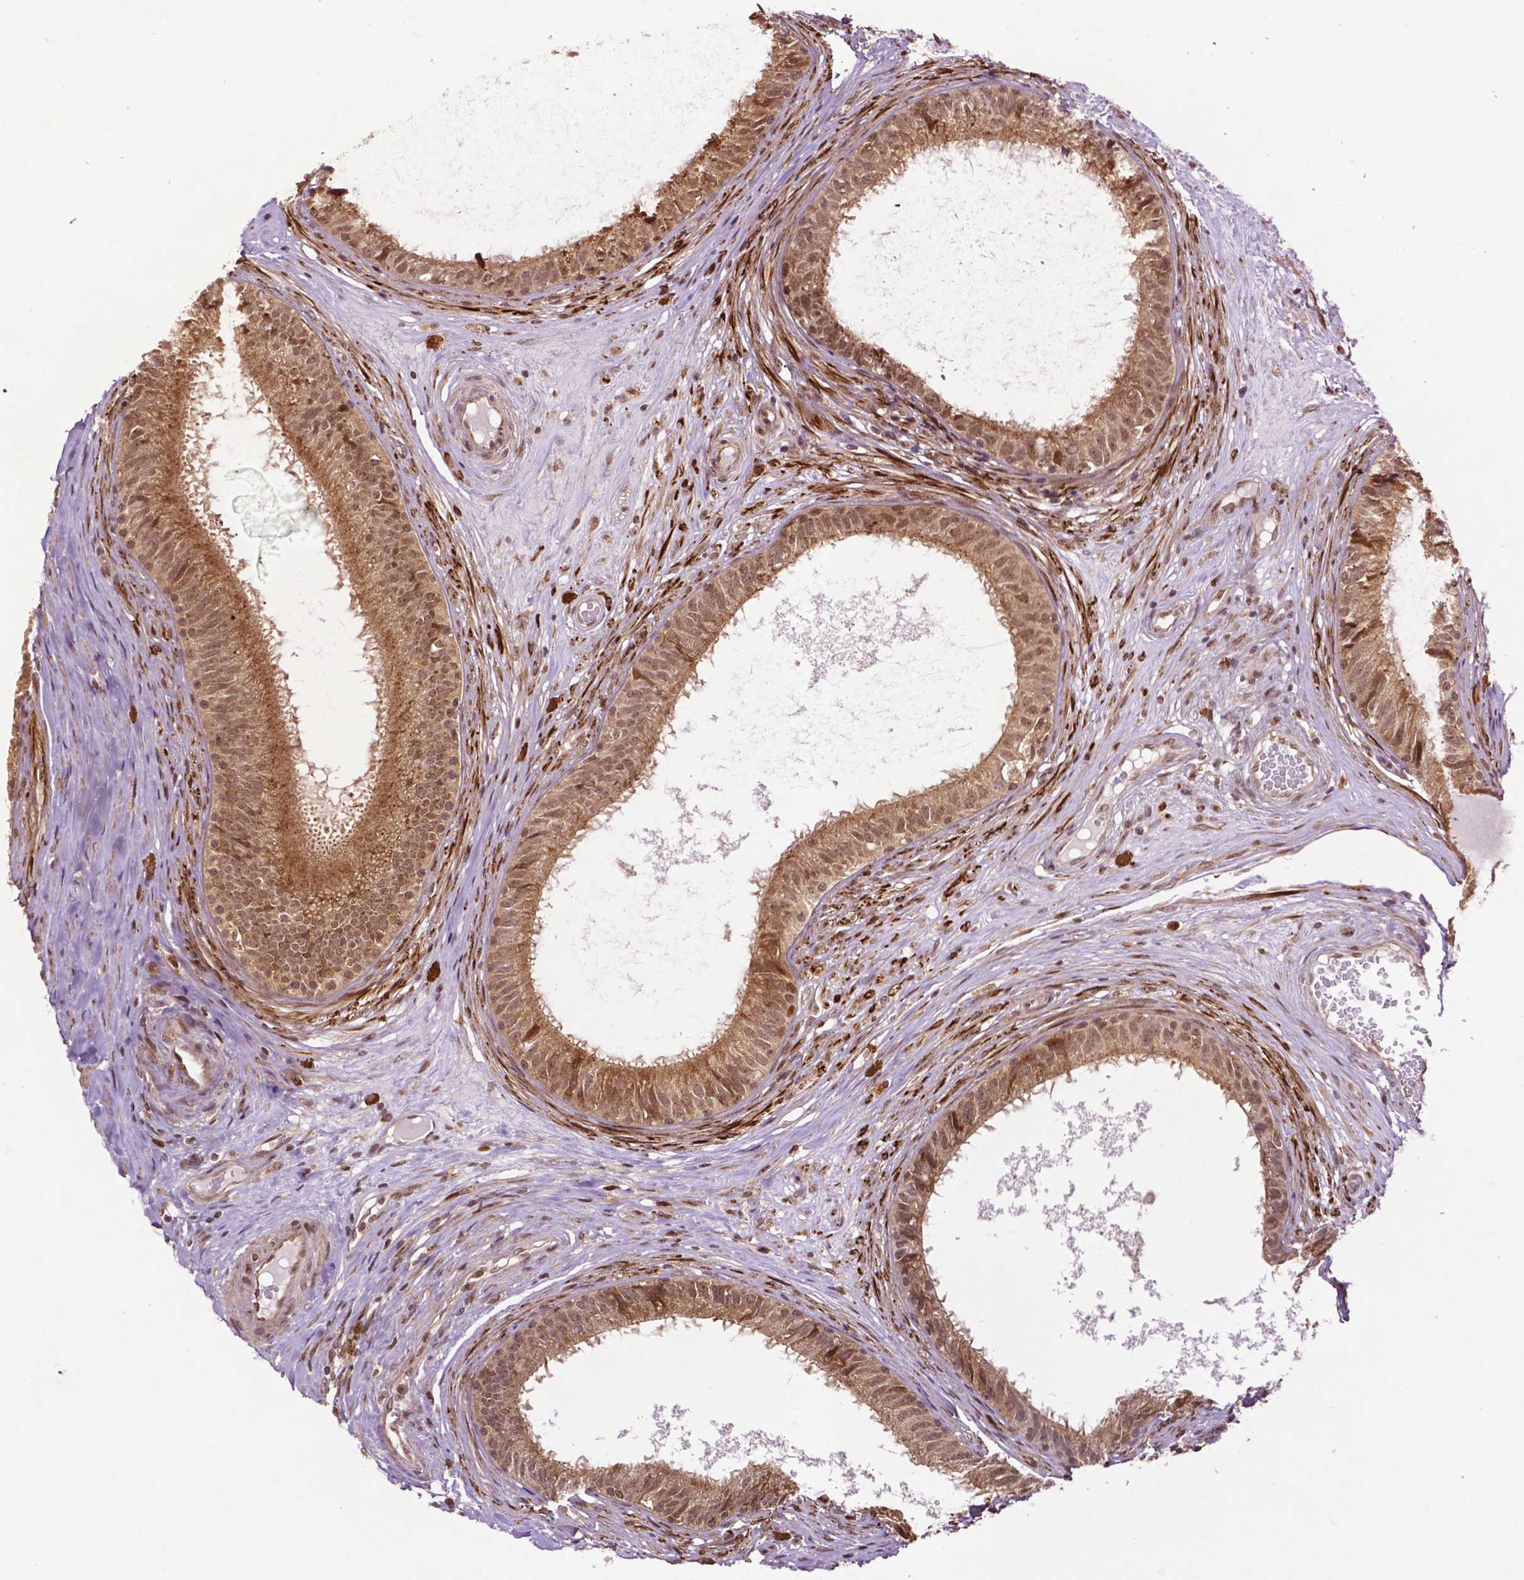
{"staining": {"intensity": "moderate", "quantity": ">75%", "location": "cytoplasmic/membranous,nuclear"}, "tissue": "epididymis", "cell_type": "Glandular cells", "image_type": "normal", "snomed": [{"axis": "morphology", "description": "Normal tissue, NOS"}, {"axis": "topography", "description": "Epididymis"}], "caption": "This image shows unremarkable epididymis stained with immunohistochemistry to label a protein in brown. The cytoplasmic/membranous,nuclear of glandular cells show moderate positivity for the protein. Nuclei are counter-stained blue.", "gene": "TMX2", "patient": {"sex": "male", "age": 59}}